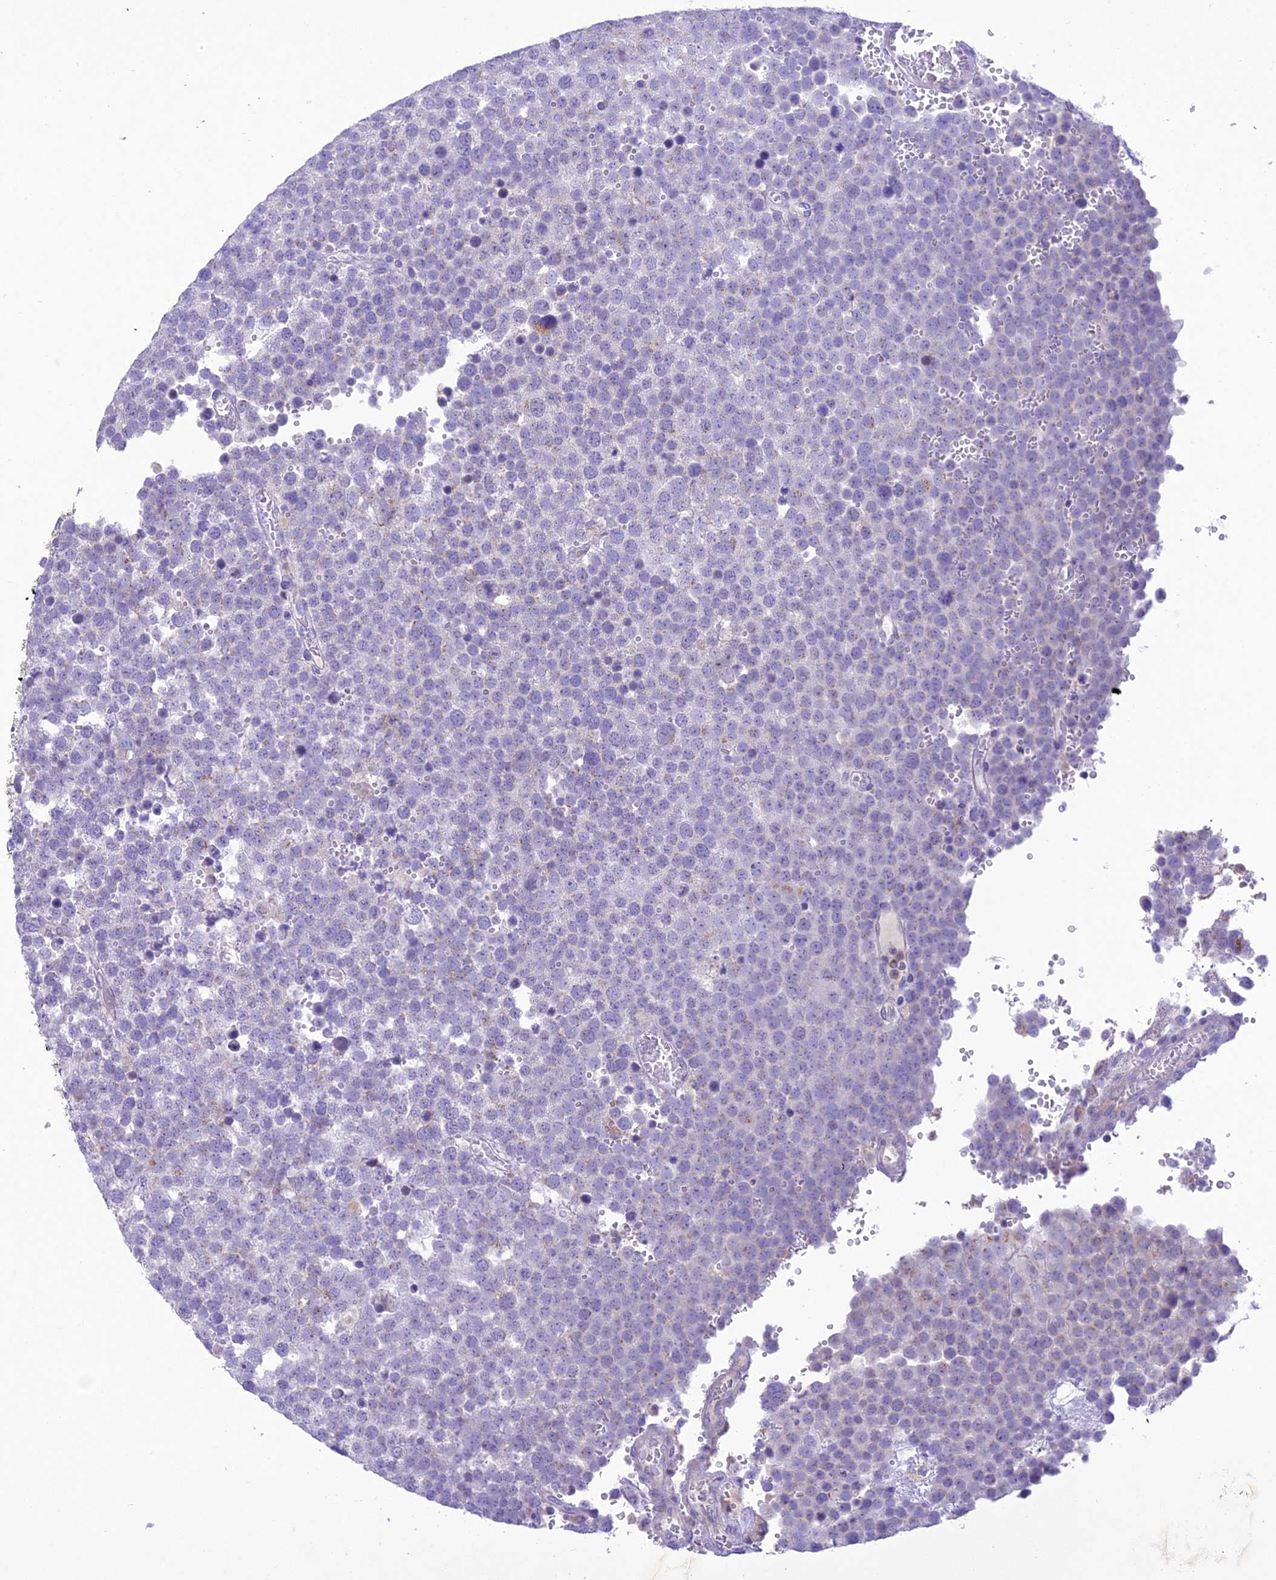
{"staining": {"intensity": "negative", "quantity": "none", "location": "none"}, "tissue": "testis cancer", "cell_type": "Tumor cells", "image_type": "cancer", "snomed": [{"axis": "morphology", "description": "Seminoma, NOS"}, {"axis": "topography", "description": "Testis"}], "caption": "The micrograph exhibits no staining of tumor cells in testis cancer.", "gene": "SLC13A5", "patient": {"sex": "male", "age": 71}}